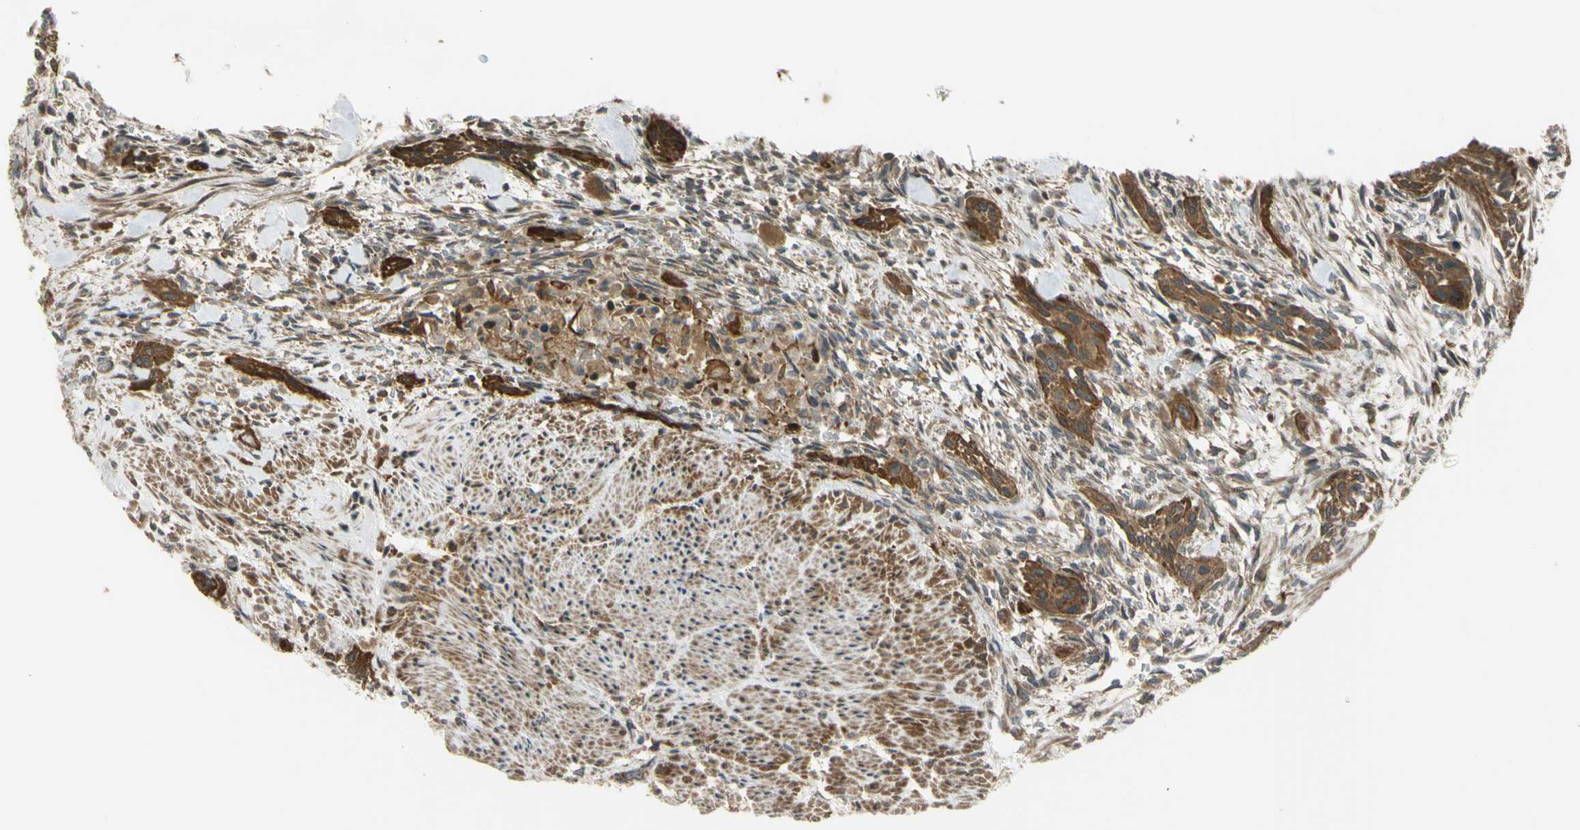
{"staining": {"intensity": "moderate", "quantity": ">75%", "location": "cytoplasmic/membranous"}, "tissue": "urothelial cancer", "cell_type": "Tumor cells", "image_type": "cancer", "snomed": [{"axis": "morphology", "description": "Urothelial carcinoma, High grade"}, {"axis": "topography", "description": "Urinary bladder"}], "caption": "Protein staining of high-grade urothelial carcinoma tissue exhibits moderate cytoplasmic/membranous positivity in about >75% of tumor cells. The staining is performed using DAB (3,3'-diaminobenzidine) brown chromogen to label protein expression. The nuclei are counter-stained blue using hematoxylin.", "gene": "FLII", "patient": {"sex": "male", "age": 35}}